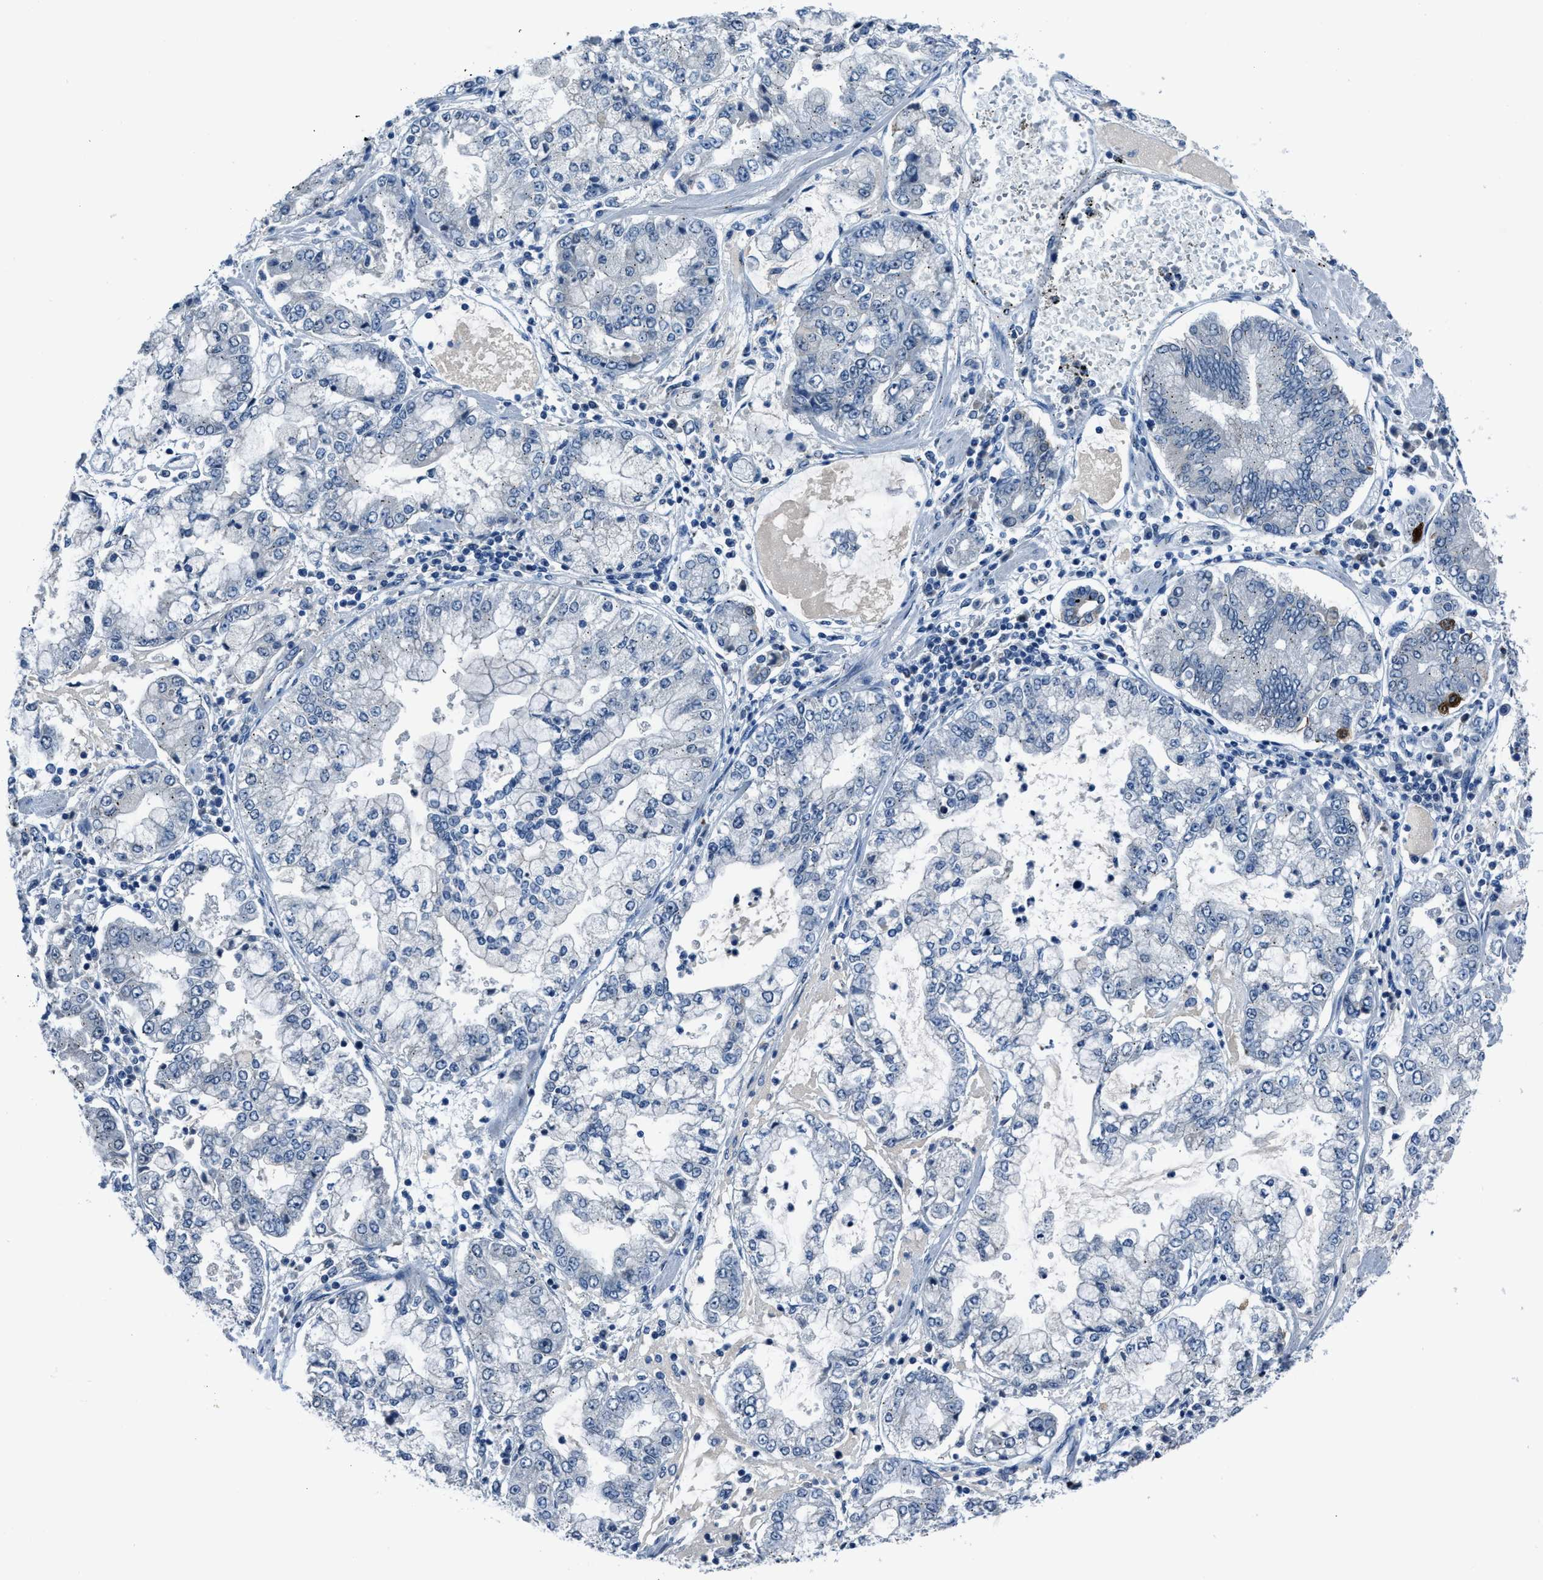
{"staining": {"intensity": "negative", "quantity": "none", "location": "none"}, "tissue": "stomach cancer", "cell_type": "Tumor cells", "image_type": "cancer", "snomed": [{"axis": "morphology", "description": "Adenocarcinoma, NOS"}, {"axis": "topography", "description": "Stomach"}], "caption": "The histopathology image exhibits no significant expression in tumor cells of stomach cancer (adenocarcinoma). (Brightfield microscopy of DAB immunohistochemistry at high magnification).", "gene": "DUSP19", "patient": {"sex": "male", "age": 76}}